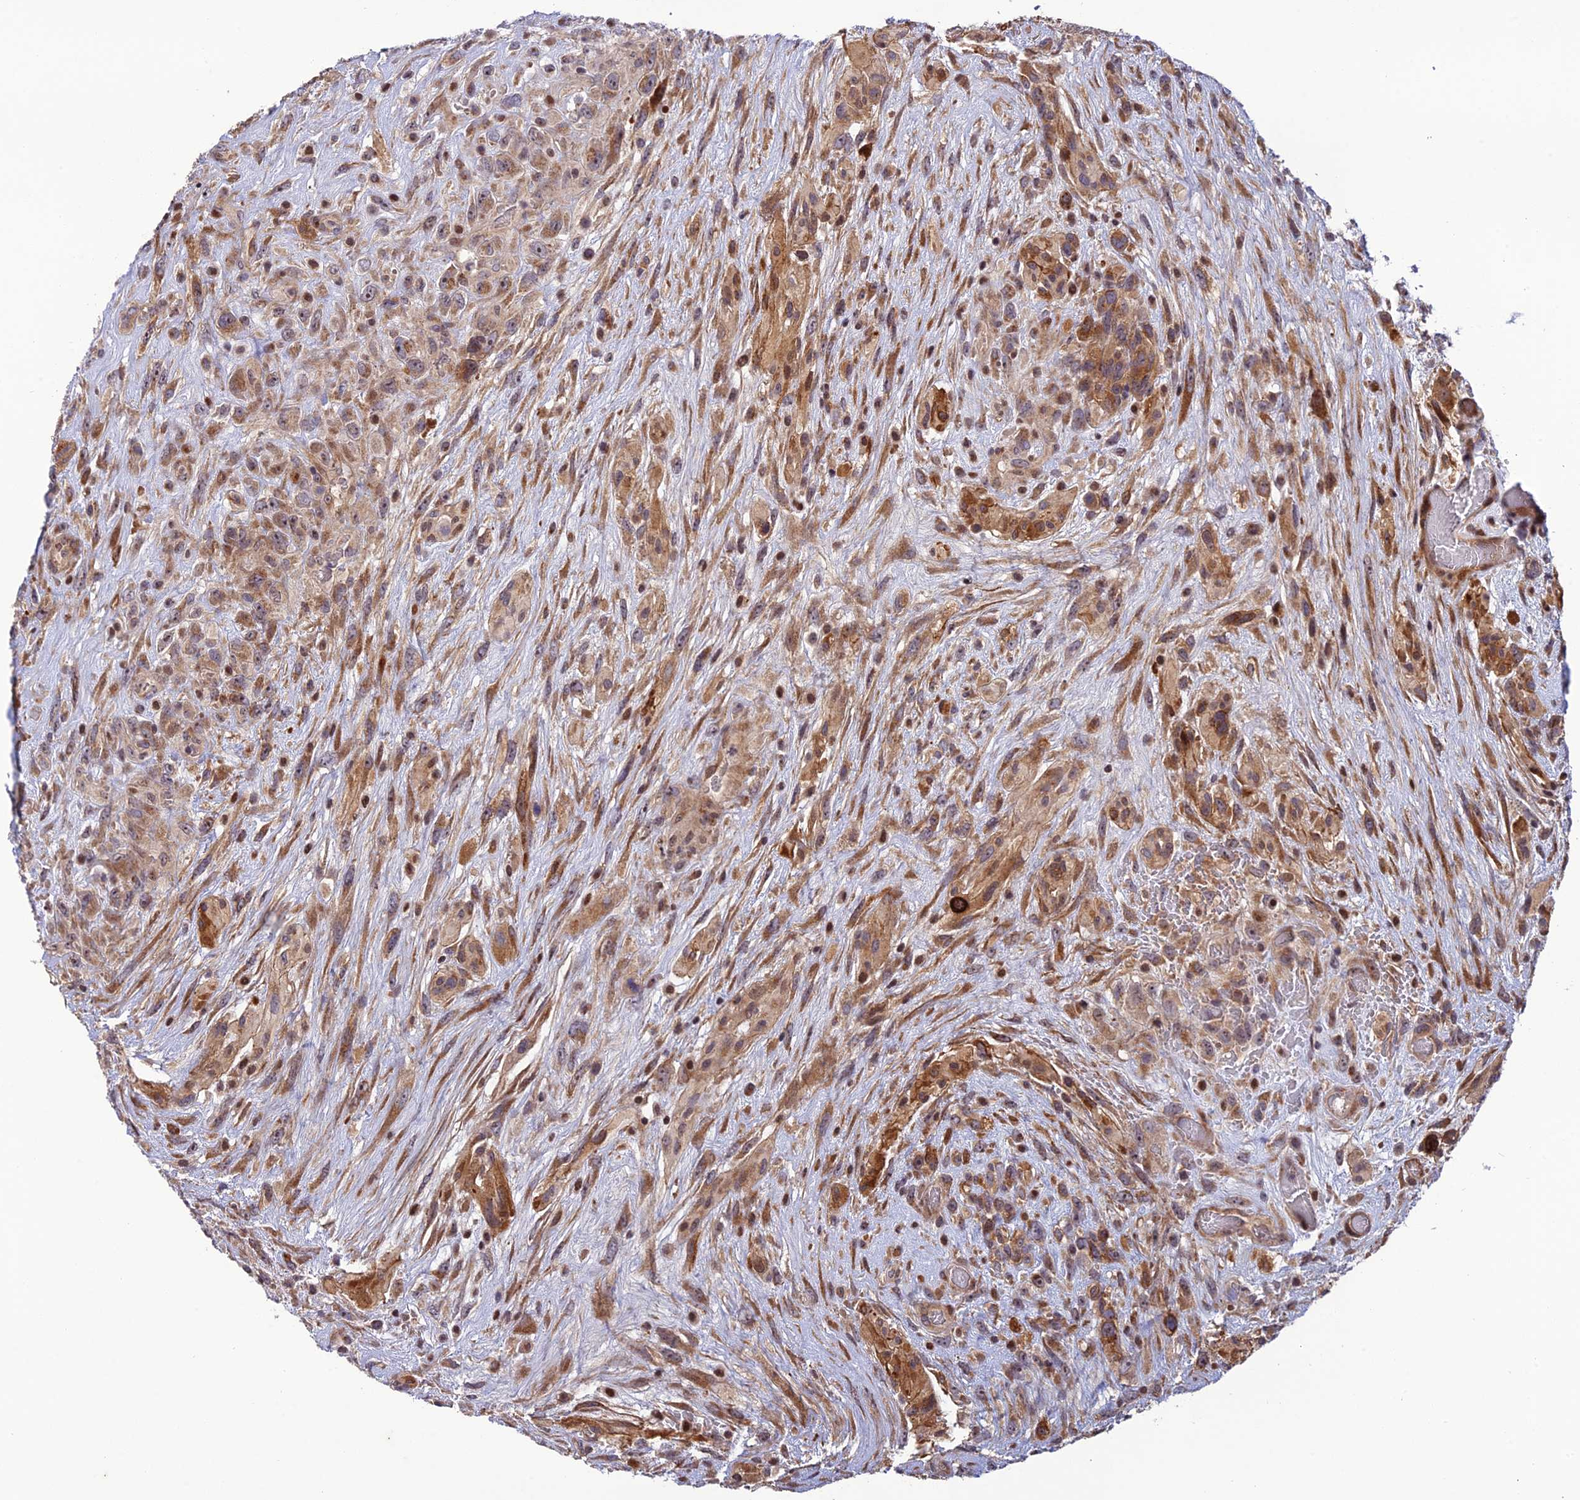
{"staining": {"intensity": "moderate", "quantity": ">75%", "location": "cytoplasmic/membranous"}, "tissue": "glioma", "cell_type": "Tumor cells", "image_type": "cancer", "snomed": [{"axis": "morphology", "description": "Glioma, malignant, High grade"}, {"axis": "topography", "description": "Brain"}], "caption": "A brown stain labels moderate cytoplasmic/membranous staining of a protein in malignant high-grade glioma tumor cells. (brown staining indicates protein expression, while blue staining denotes nuclei).", "gene": "SMIM7", "patient": {"sex": "male", "age": 61}}